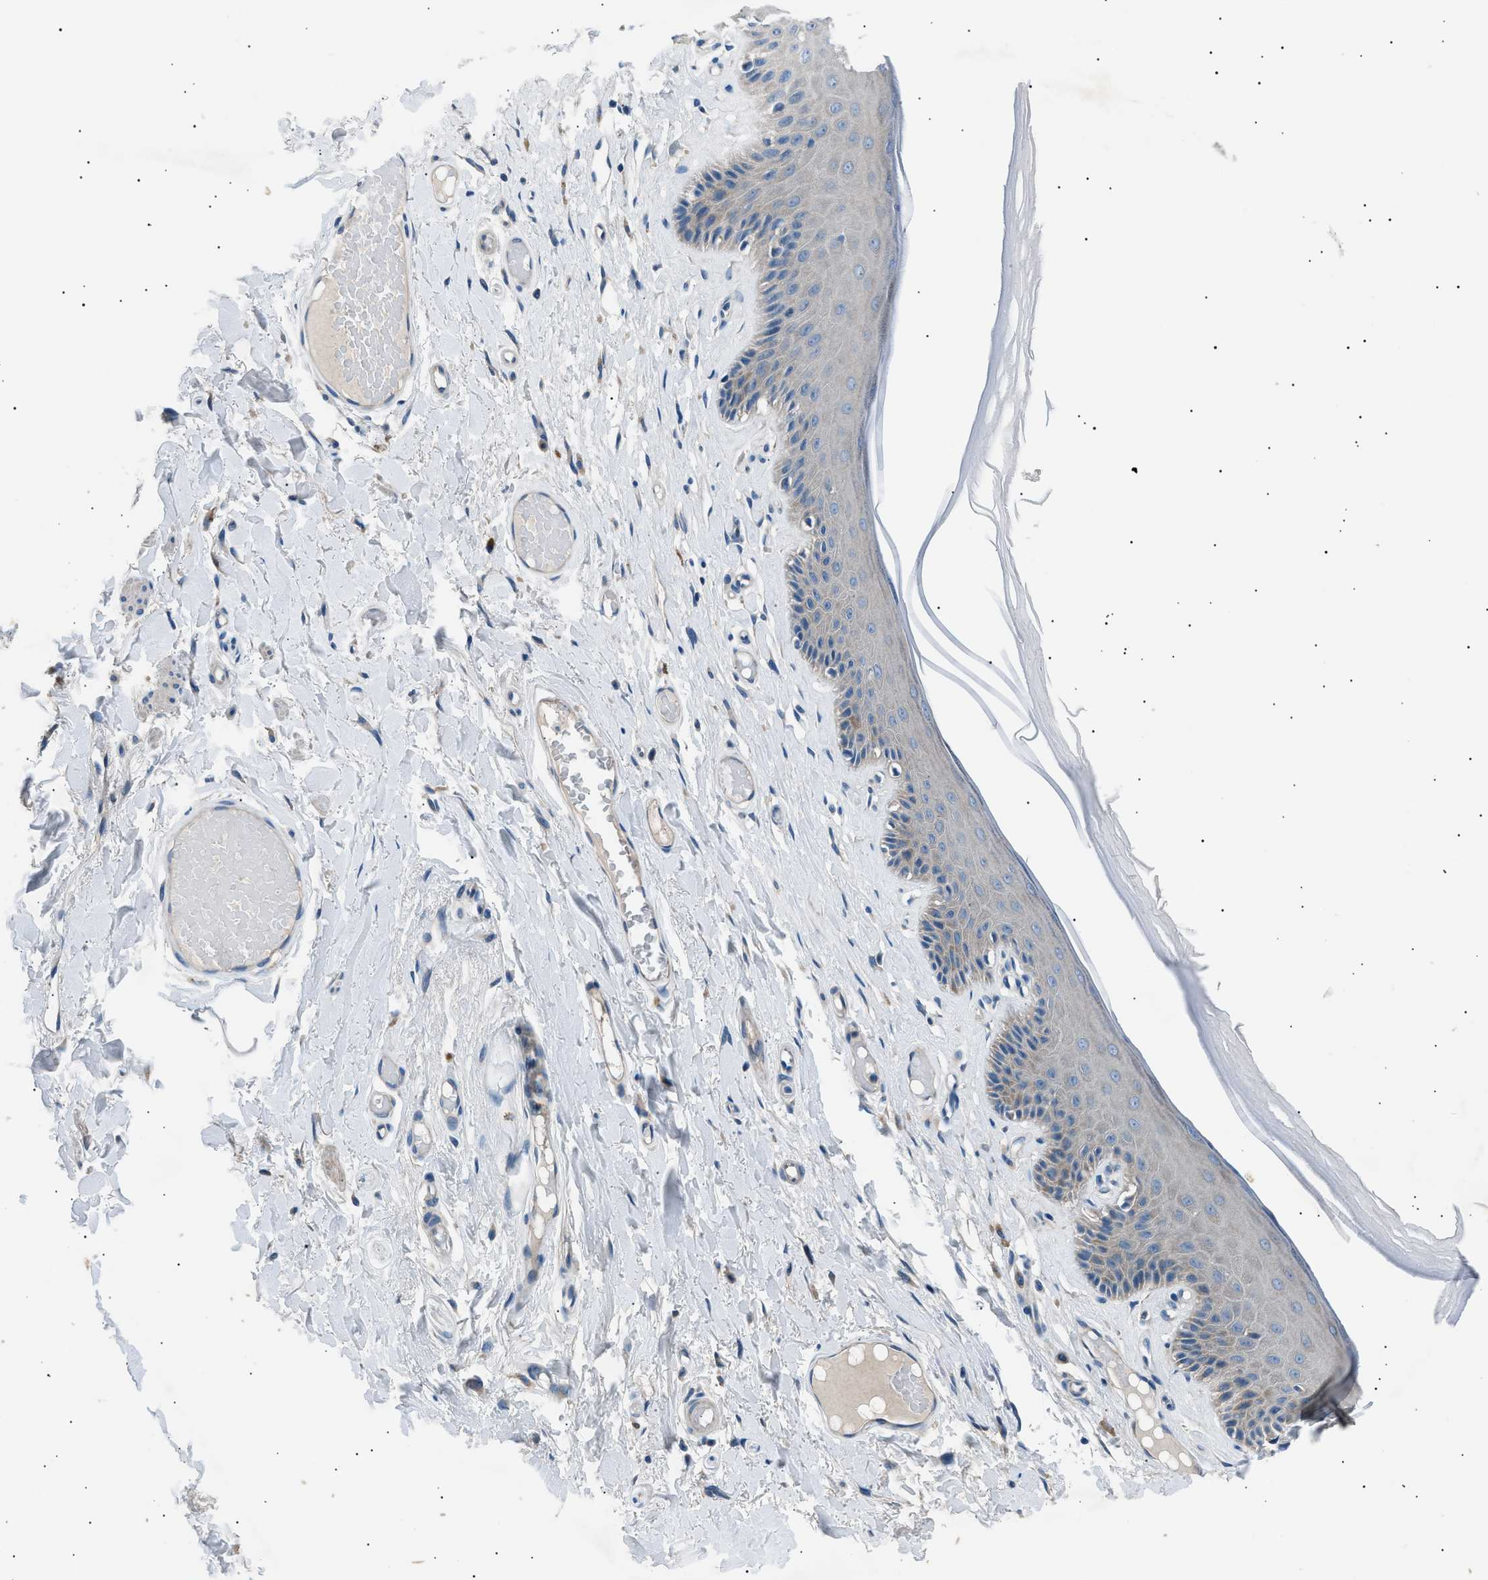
{"staining": {"intensity": "weak", "quantity": "<25%", "location": "cytoplasmic/membranous"}, "tissue": "skin", "cell_type": "Epidermal cells", "image_type": "normal", "snomed": [{"axis": "morphology", "description": "Normal tissue, NOS"}, {"axis": "topography", "description": "Vulva"}], "caption": "High magnification brightfield microscopy of benign skin stained with DAB (brown) and counterstained with hematoxylin (blue): epidermal cells show no significant staining.", "gene": "LRRC37B", "patient": {"sex": "female", "age": 73}}